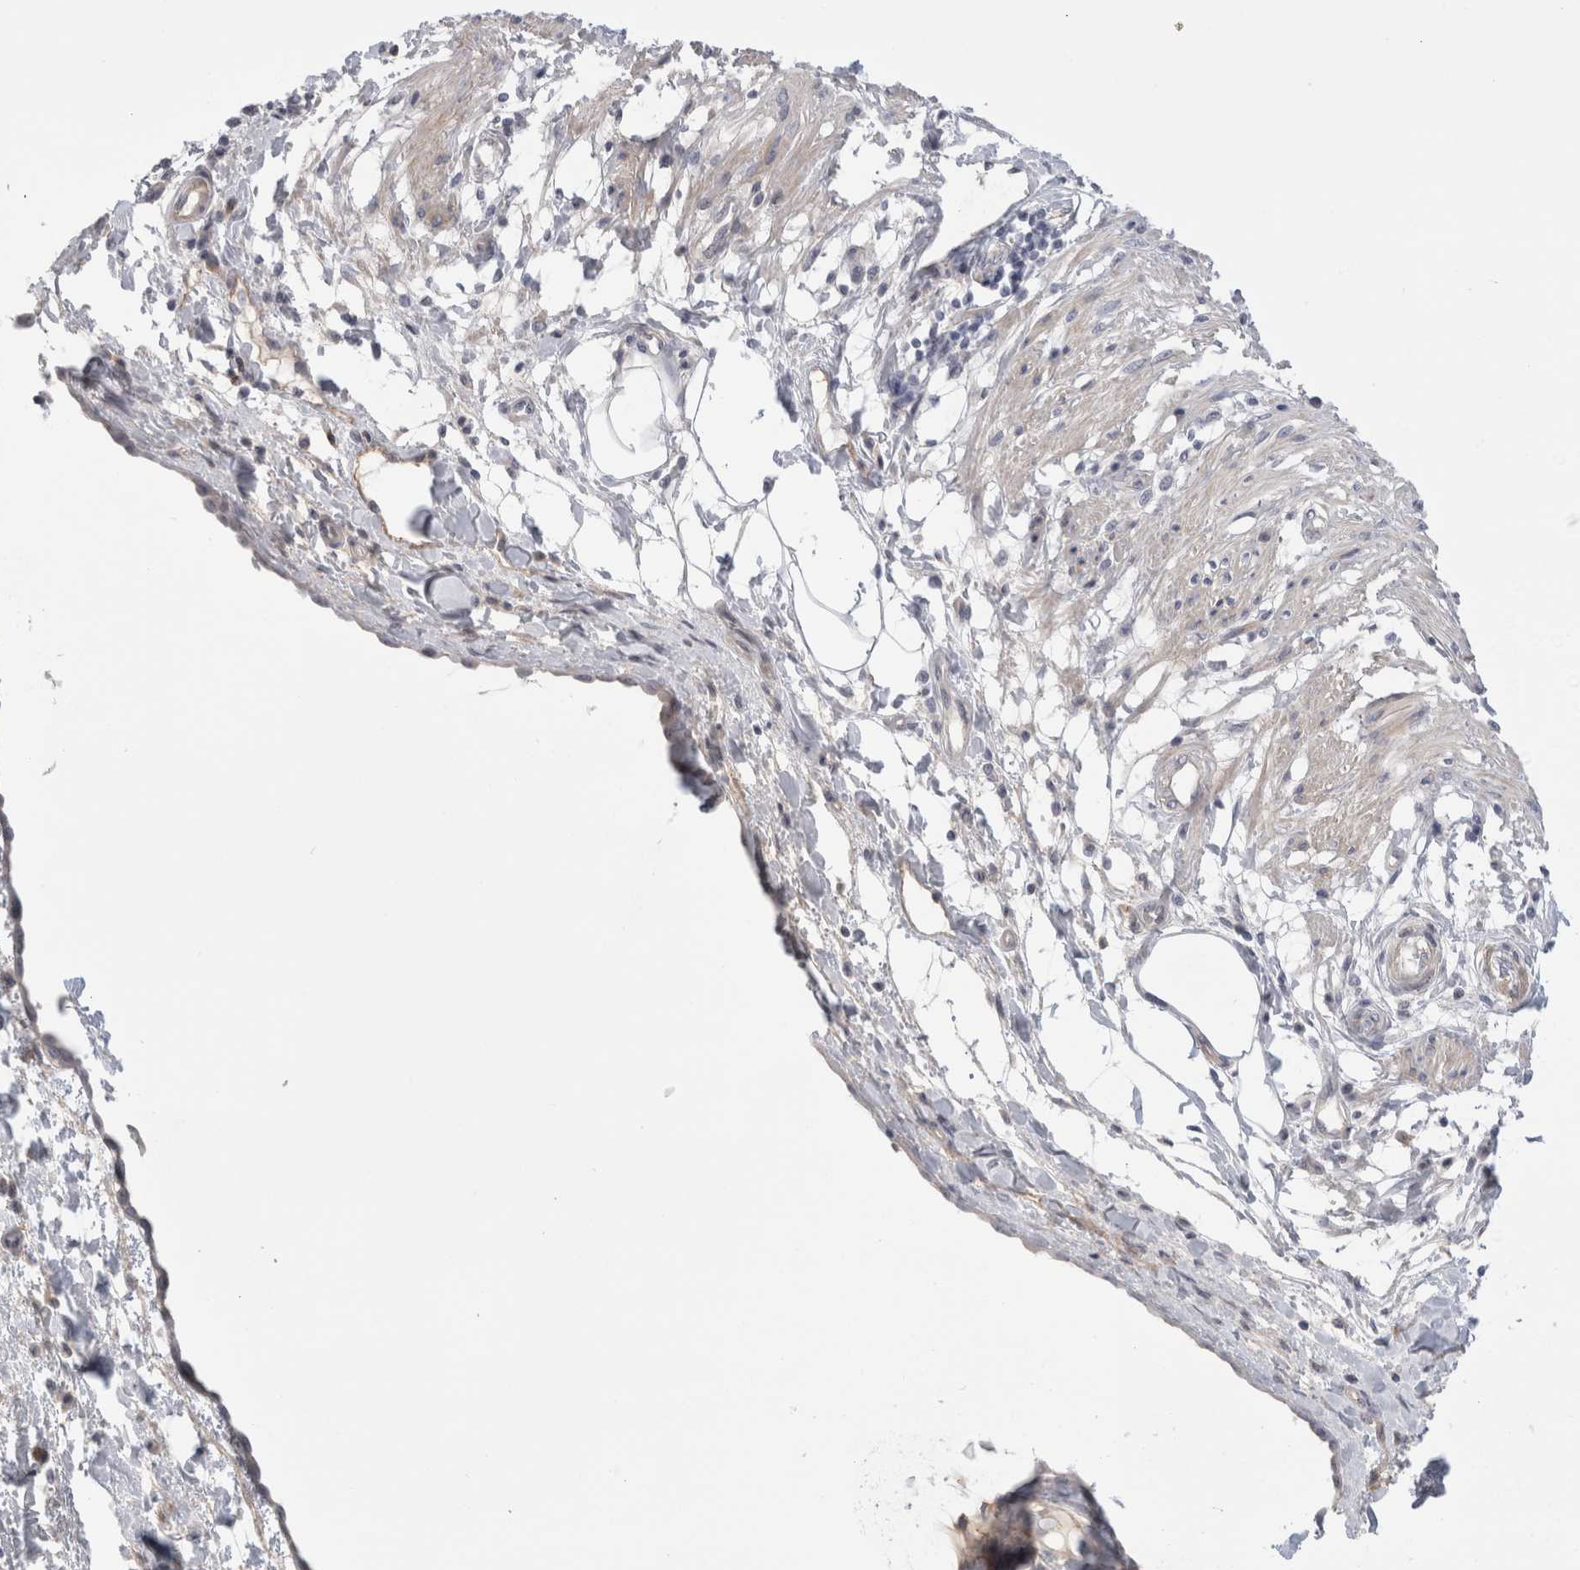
{"staining": {"intensity": "weak", "quantity": "25%-75%", "location": "cytoplasmic/membranous"}, "tissue": "smooth muscle", "cell_type": "Smooth muscle cells", "image_type": "normal", "snomed": [{"axis": "morphology", "description": "Normal tissue, NOS"}, {"axis": "morphology", "description": "Adenocarcinoma, NOS"}, {"axis": "topography", "description": "Smooth muscle"}, {"axis": "topography", "description": "Colon"}], "caption": "Brown immunohistochemical staining in normal human smooth muscle shows weak cytoplasmic/membranous positivity in approximately 25%-75% of smooth muscle cells. (DAB = brown stain, brightfield microscopy at high magnification).", "gene": "VANGL1", "patient": {"sex": "male", "age": 14}}